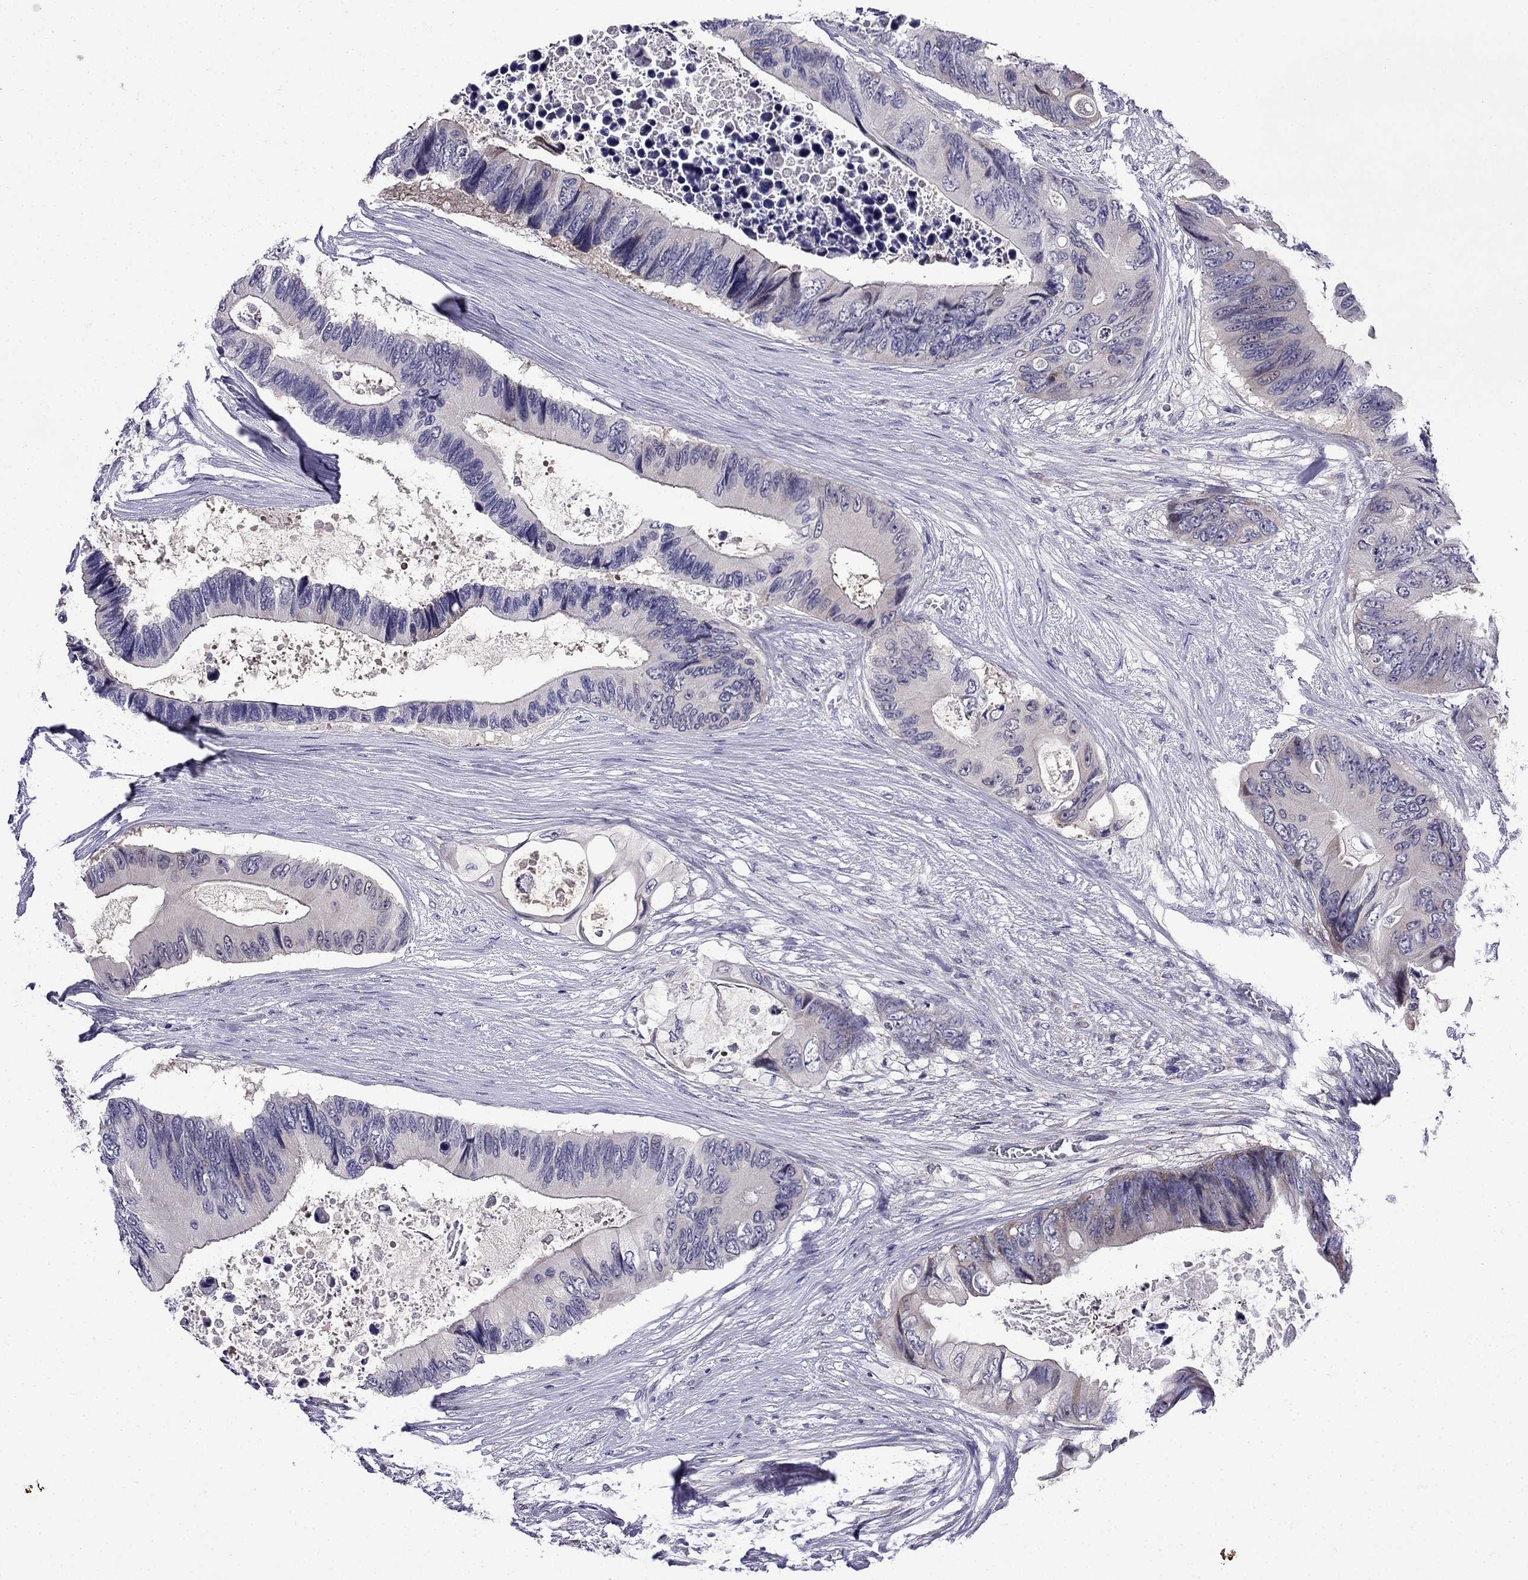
{"staining": {"intensity": "weak", "quantity": "<25%", "location": "cytoplasmic/membranous"}, "tissue": "colorectal cancer", "cell_type": "Tumor cells", "image_type": "cancer", "snomed": [{"axis": "morphology", "description": "Adenocarcinoma, NOS"}, {"axis": "topography", "description": "Rectum"}], "caption": "Tumor cells show no significant protein expression in colorectal adenocarcinoma. The staining is performed using DAB (3,3'-diaminobenzidine) brown chromogen with nuclei counter-stained in using hematoxylin.", "gene": "PI16", "patient": {"sex": "male", "age": 63}}